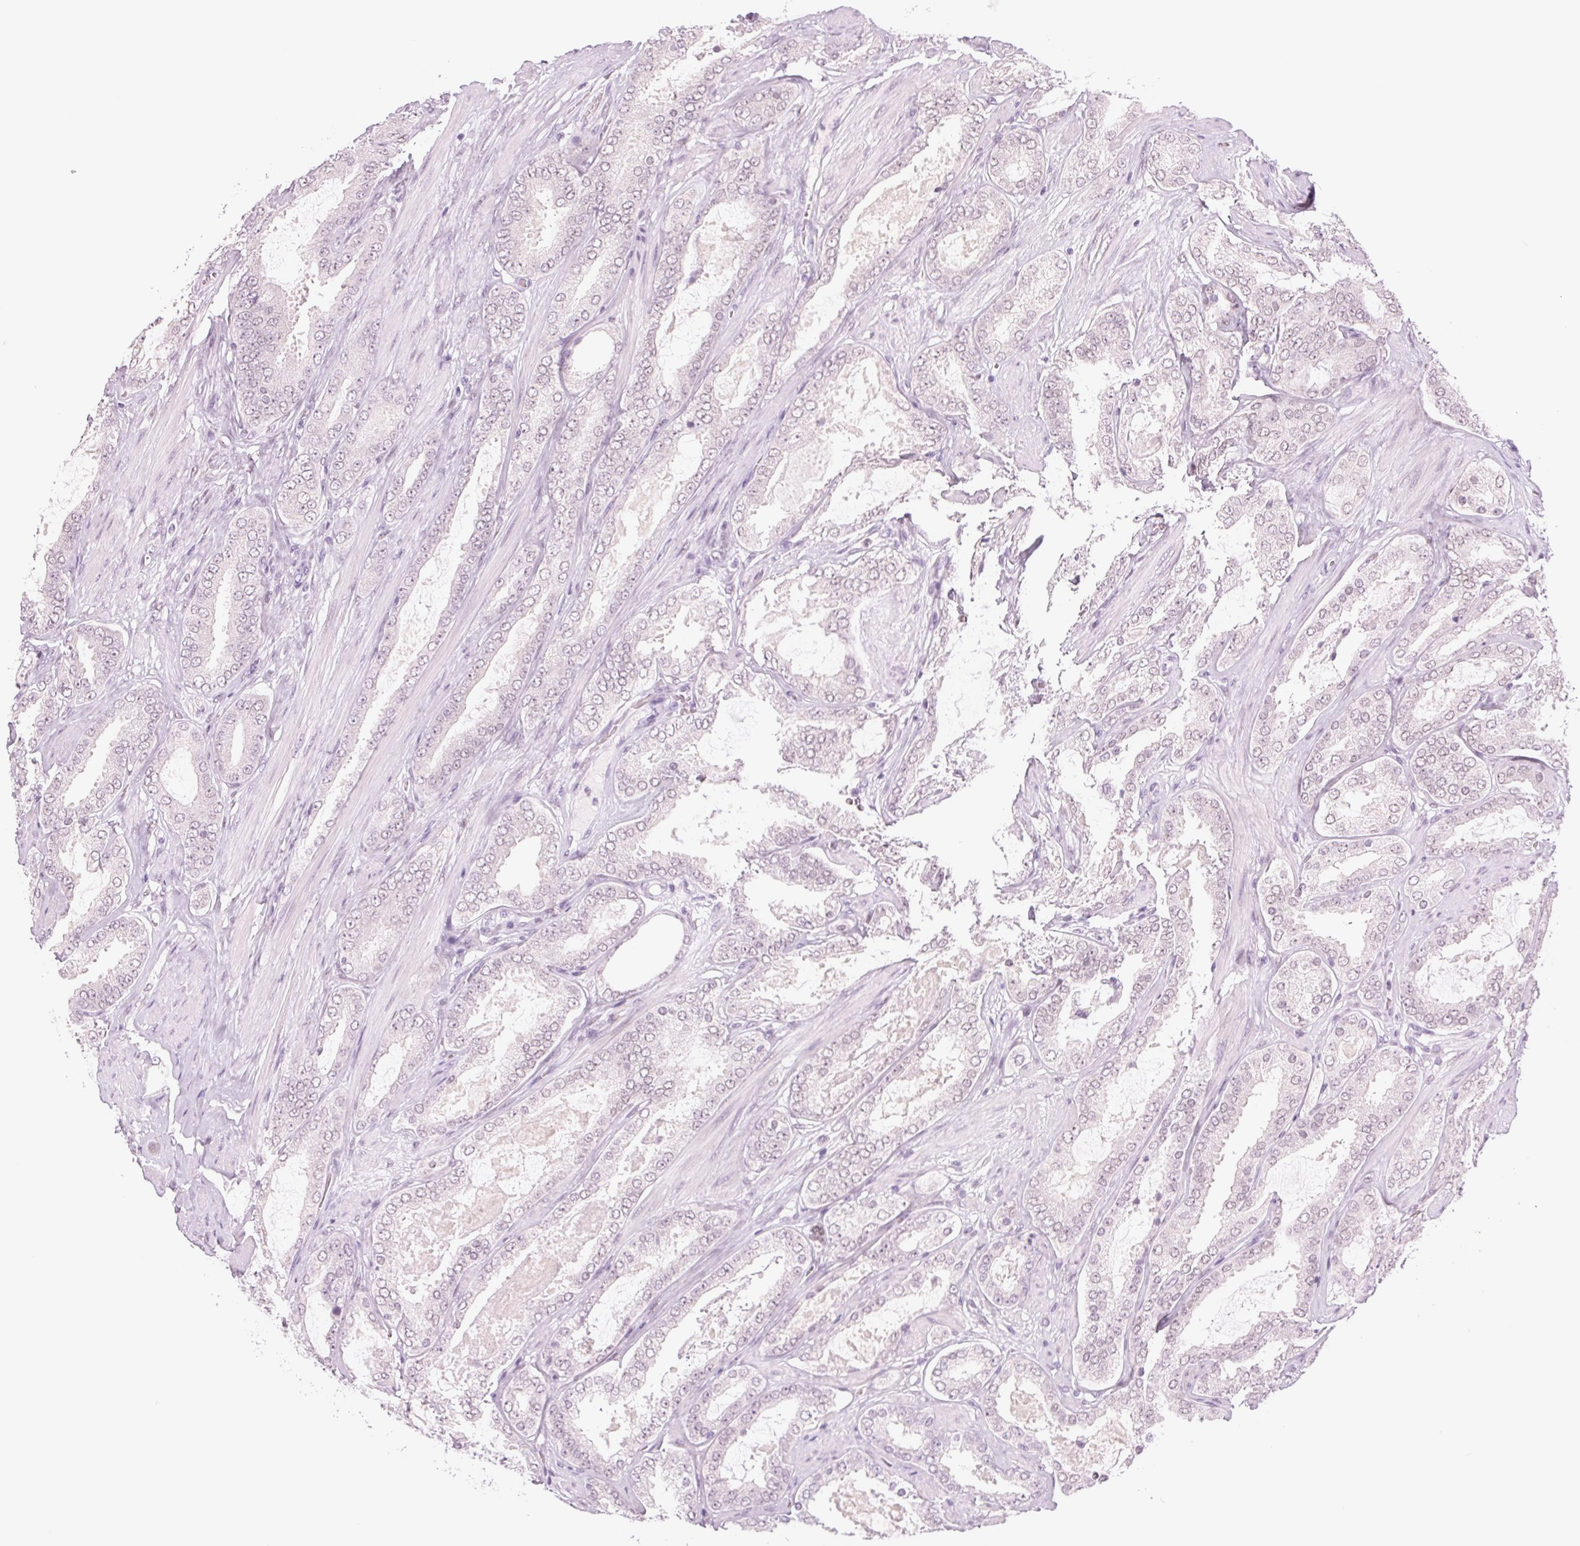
{"staining": {"intensity": "negative", "quantity": "none", "location": "none"}, "tissue": "prostate cancer", "cell_type": "Tumor cells", "image_type": "cancer", "snomed": [{"axis": "morphology", "description": "Adenocarcinoma, High grade"}, {"axis": "topography", "description": "Prostate"}], "caption": "High magnification brightfield microscopy of prostate high-grade adenocarcinoma stained with DAB (3,3'-diaminobenzidine) (brown) and counterstained with hematoxylin (blue): tumor cells show no significant expression.", "gene": "DNAJC6", "patient": {"sex": "male", "age": 63}}